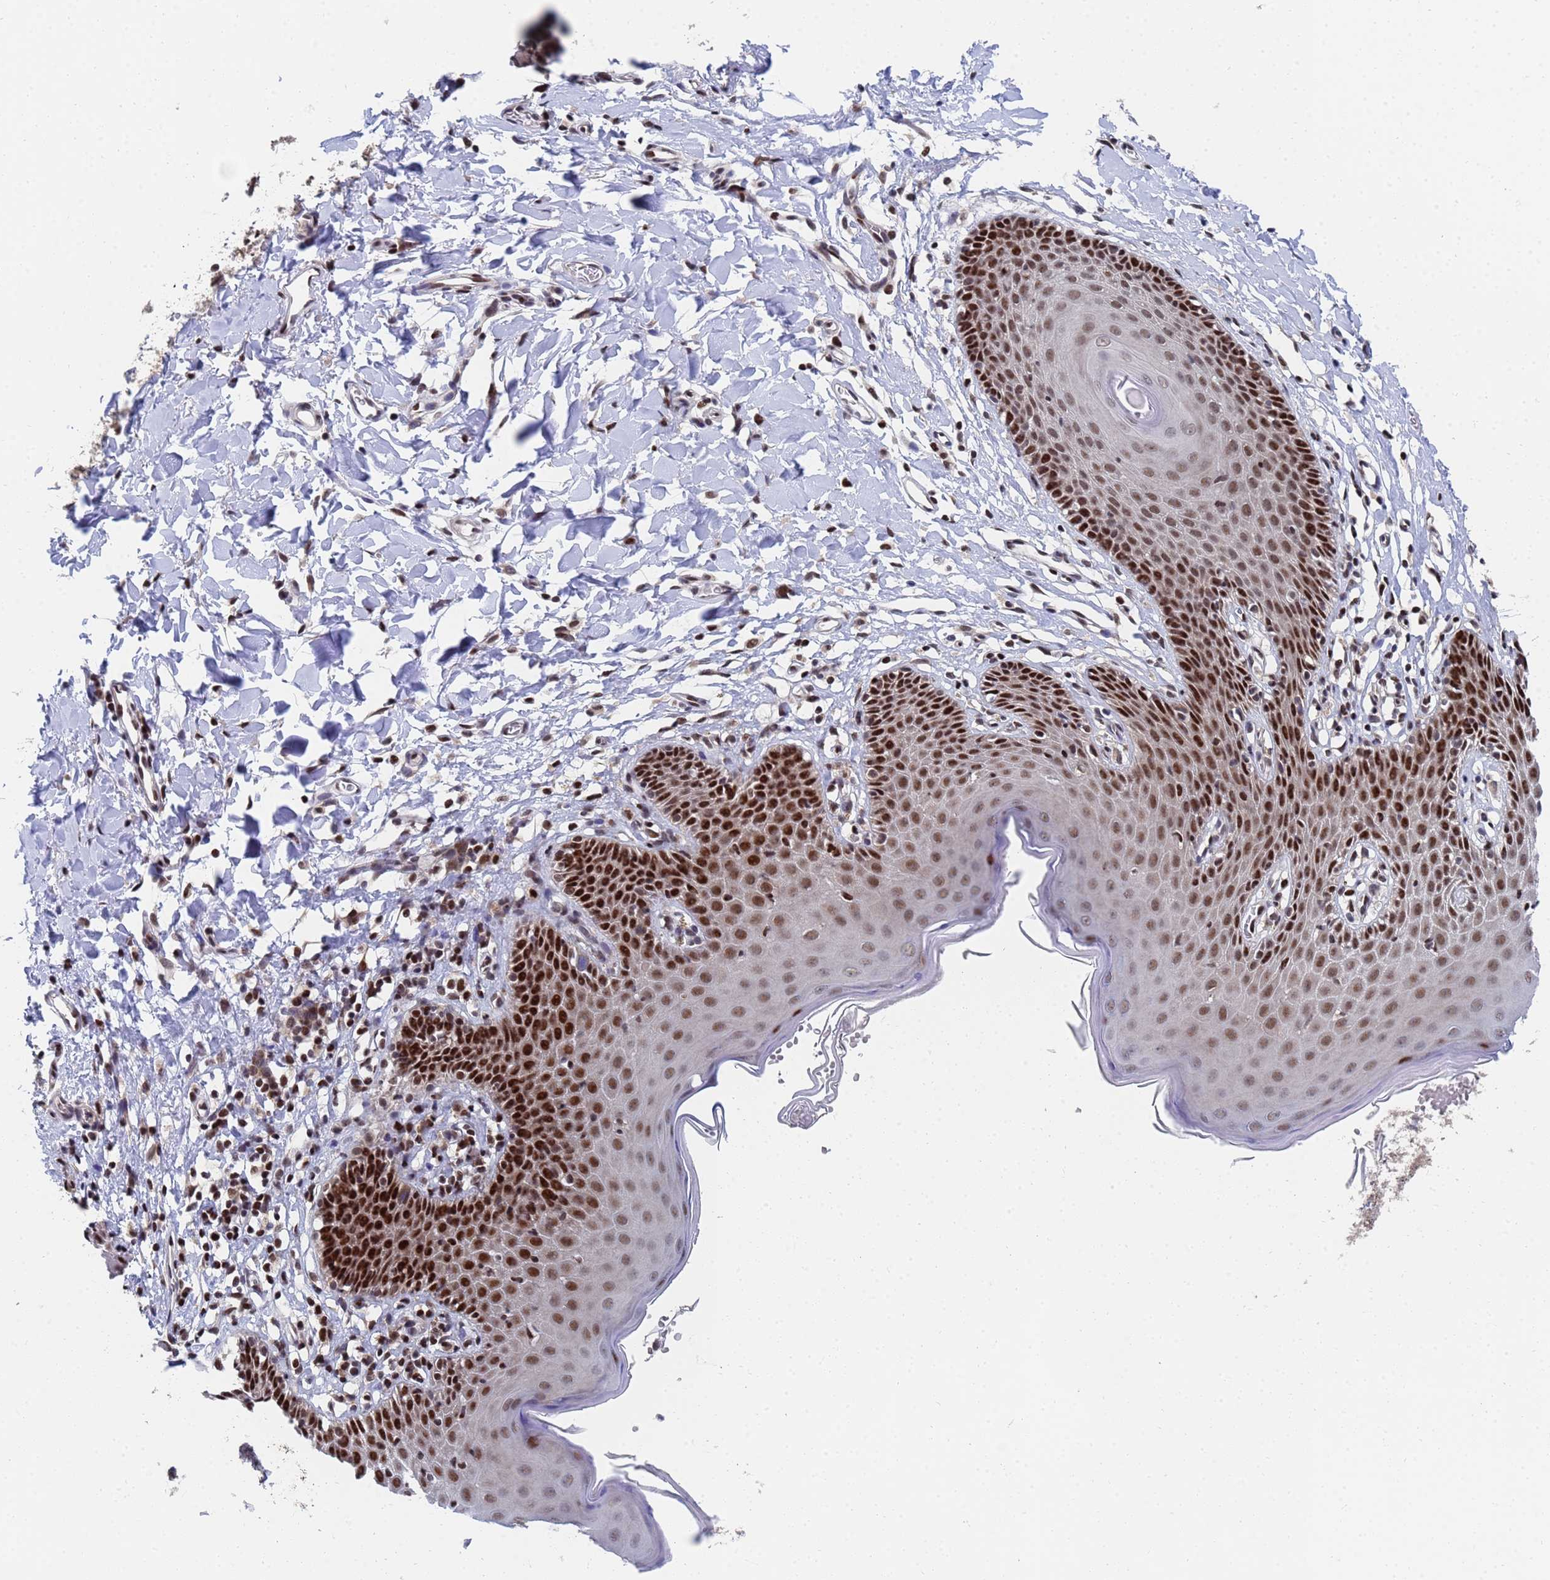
{"staining": {"intensity": "strong", "quantity": ">75%", "location": "nuclear"}, "tissue": "skin", "cell_type": "Epidermal cells", "image_type": "normal", "snomed": [{"axis": "morphology", "description": "Normal tissue, NOS"}, {"axis": "topography", "description": "Vulva"}], "caption": "Immunohistochemistry (DAB (3,3'-diaminobenzidine)) staining of benign human skin reveals strong nuclear protein staining in approximately >75% of epidermal cells.", "gene": "AP5Z1", "patient": {"sex": "female", "age": 68}}